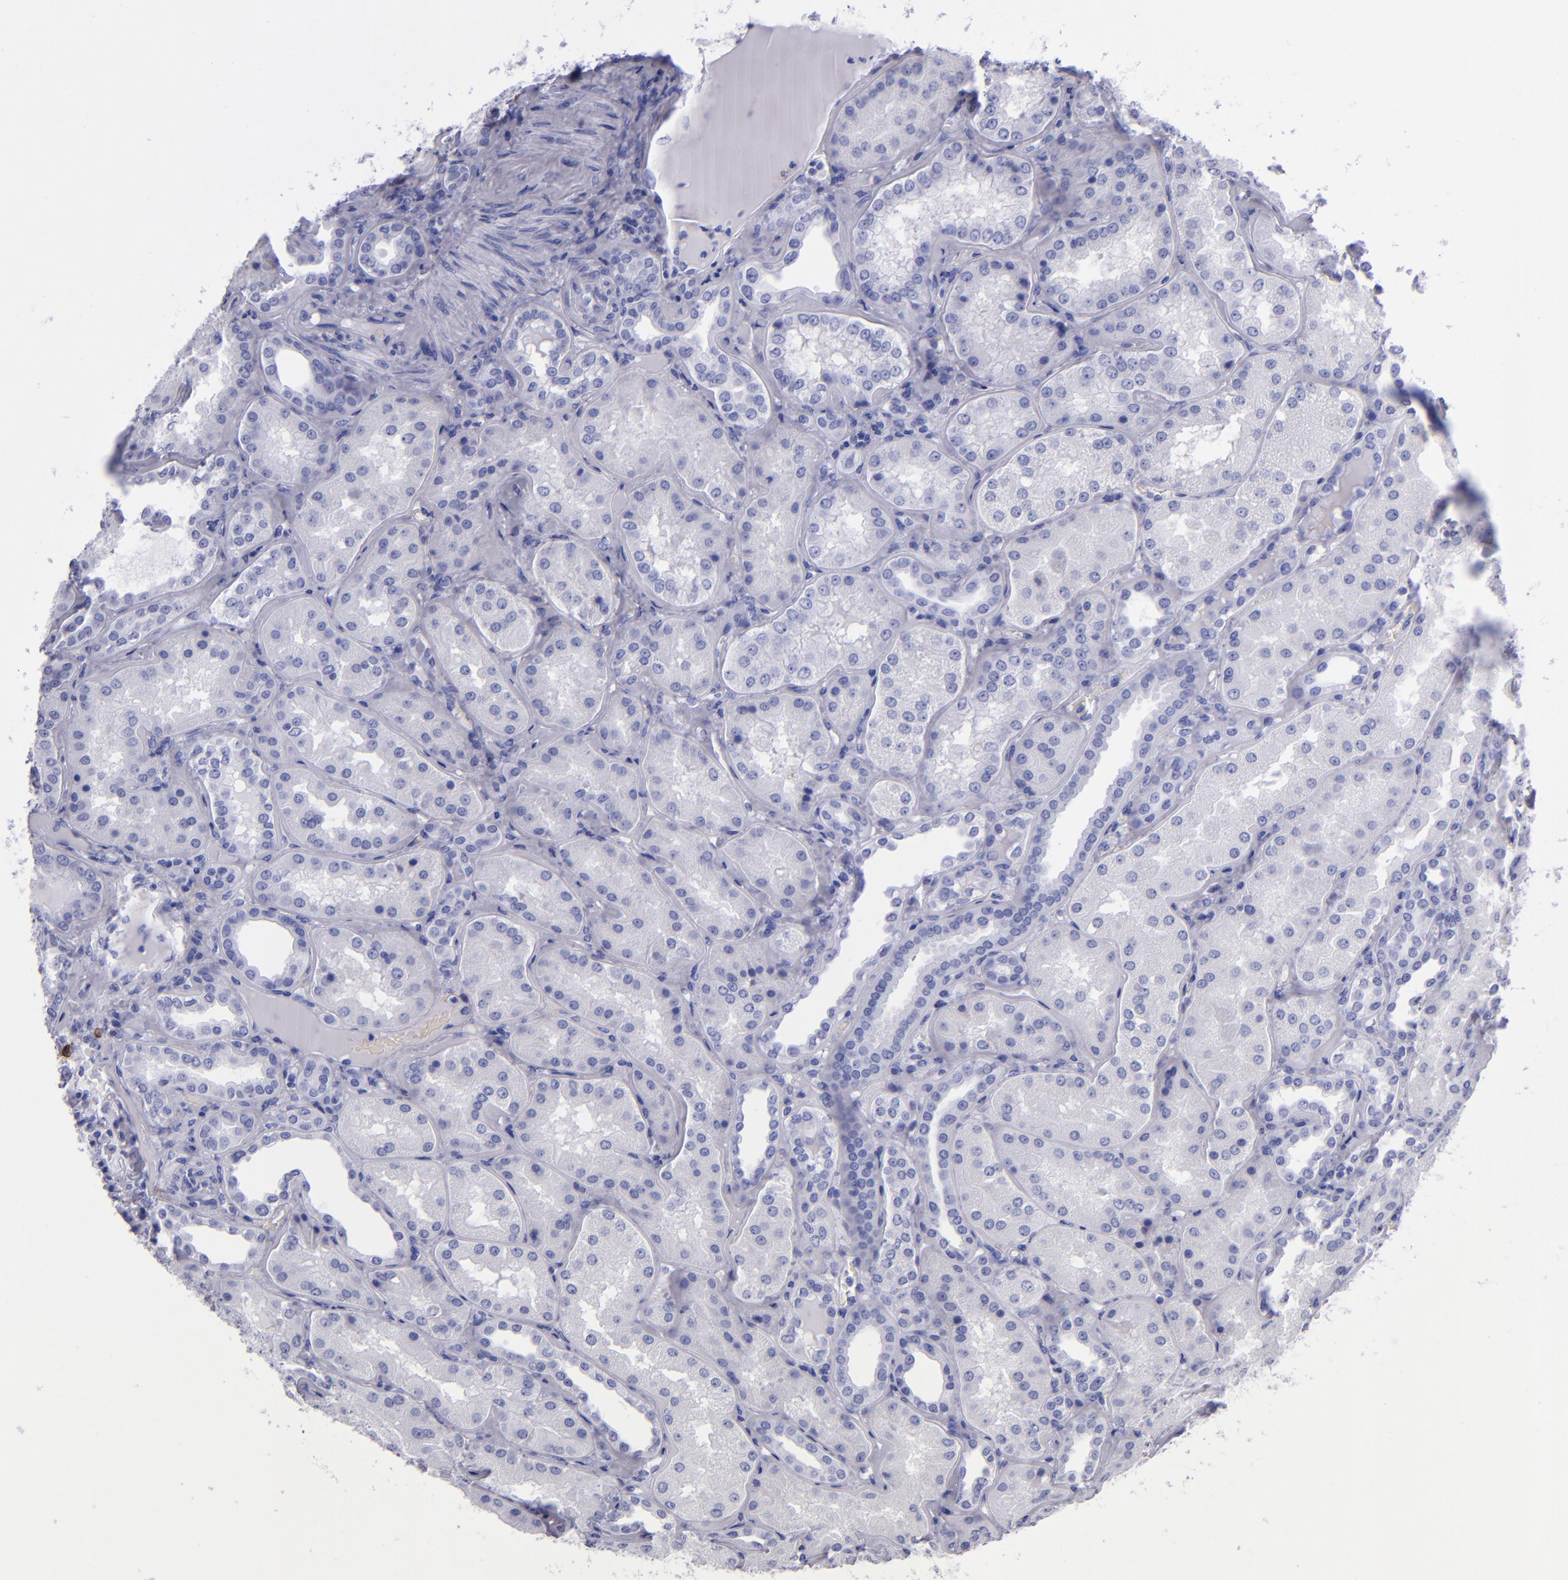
{"staining": {"intensity": "negative", "quantity": "none", "location": "none"}, "tissue": "kidney", "cell_type": "Cells in glomeruli", "image_type": "normal", "snomed": [{"axis": "morphology", "description": "Normal tissue, NOS"}, {"axis": "topography", "description": "Kidney"}], "caption": "A histopathology image of kidney stained for a protein exhibits no brown staining in cells in glomeruli. (DAB (3,3'-diaminobenzidine) immunohistochemistry with hematoxylin counter stain).", "gene": "CD38", "patient": {"sex": "female", "age": 56}}